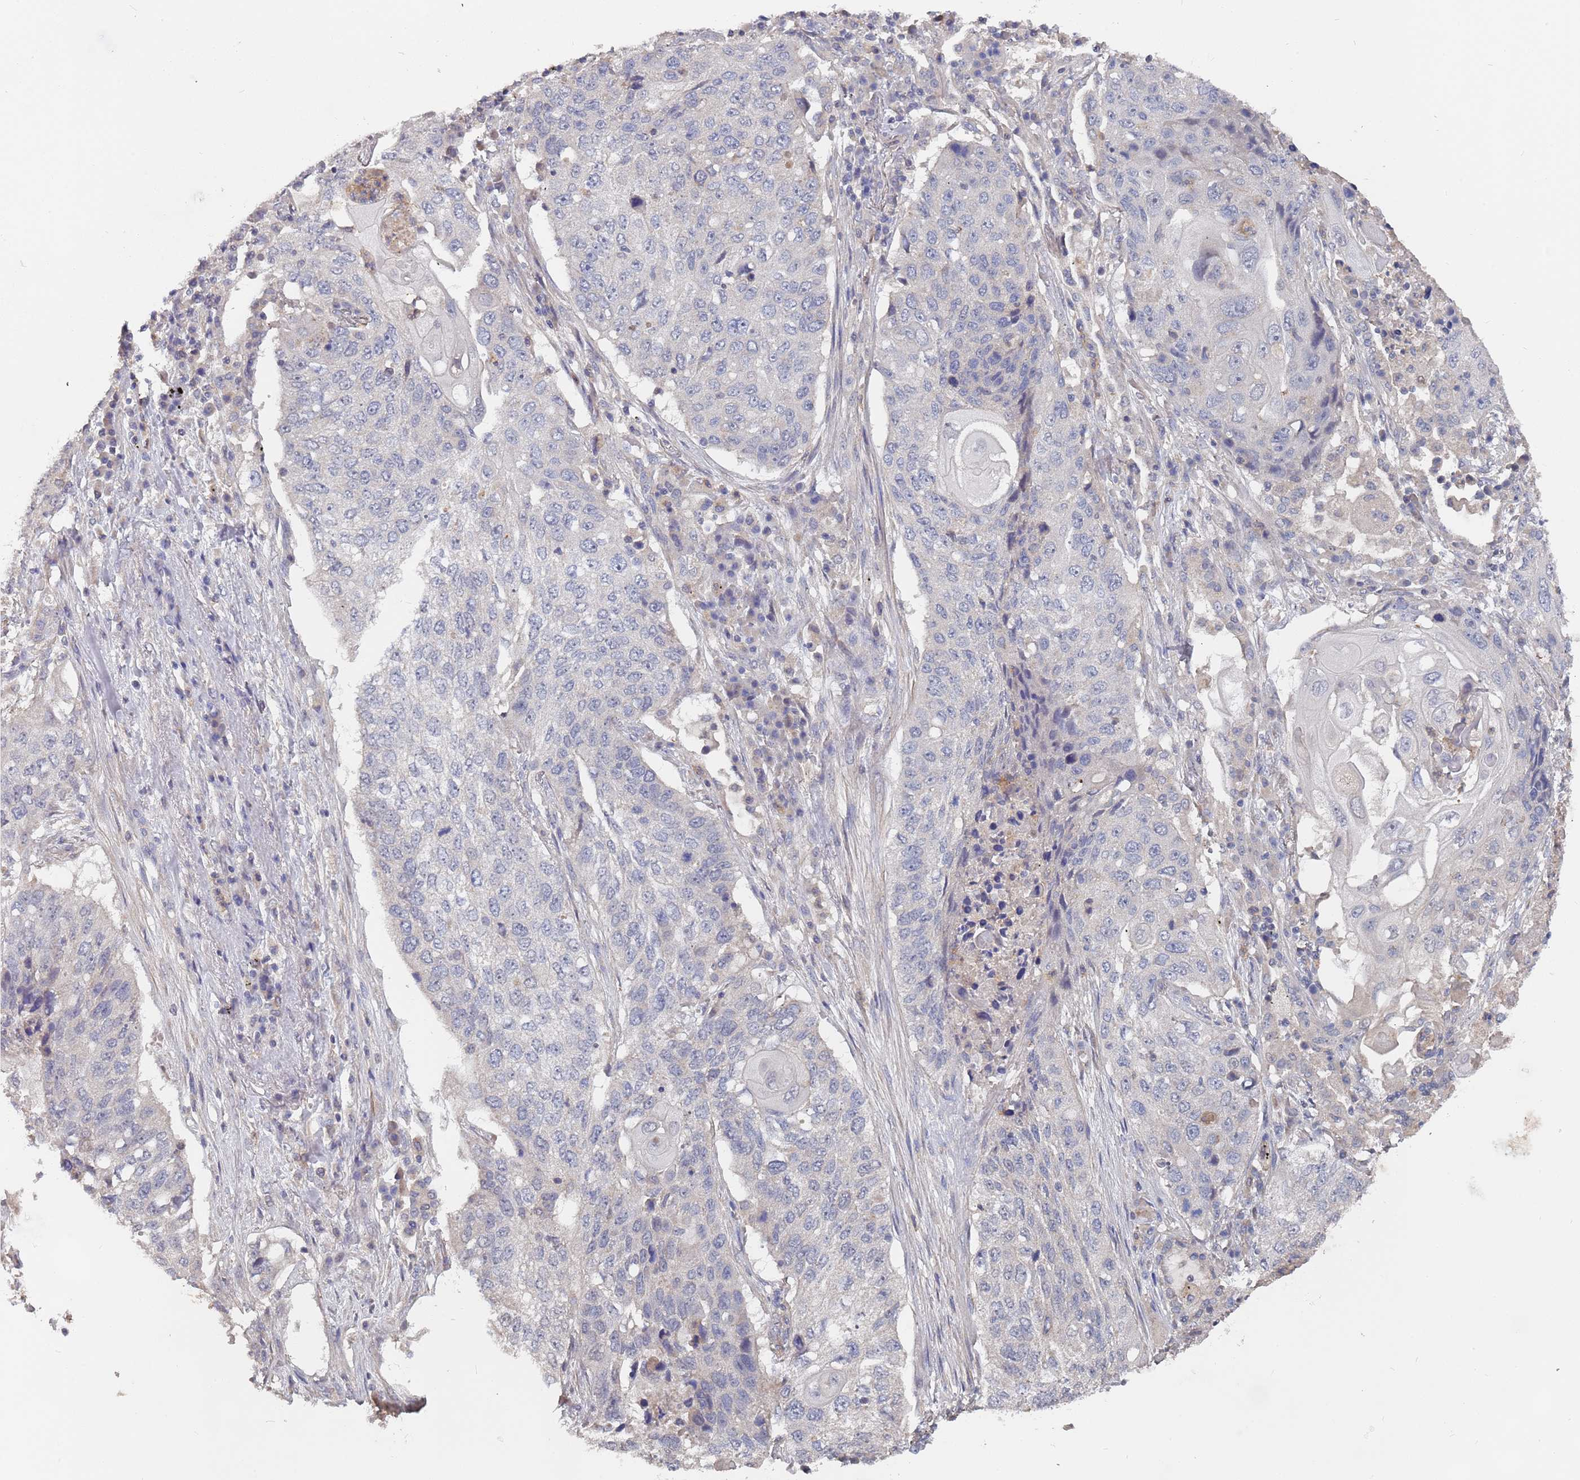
{"staining": {"intensity": "negative", "quantity": "none", "location": "none"}, "tissue": "lung cancer", "cell_type": "Tumor cells", "image_type": "cancer", "snomed": [{"axis": "morphology", "description": "Squamous cell carcinoma, NOS"}, {"axis": "topography", "description": "Lung"}], "caption": "Immunohistochemistry histopathology image of lung cancer stained for a protein (brown), which displays no staining in tumor cells. (Brightfield microscopy of DAB (3,3'-diaminobenzidine) immunohistochemistry at high magnification).", "gene": "TCEANC2", "patient": {"sex": "female", "age": 63}}